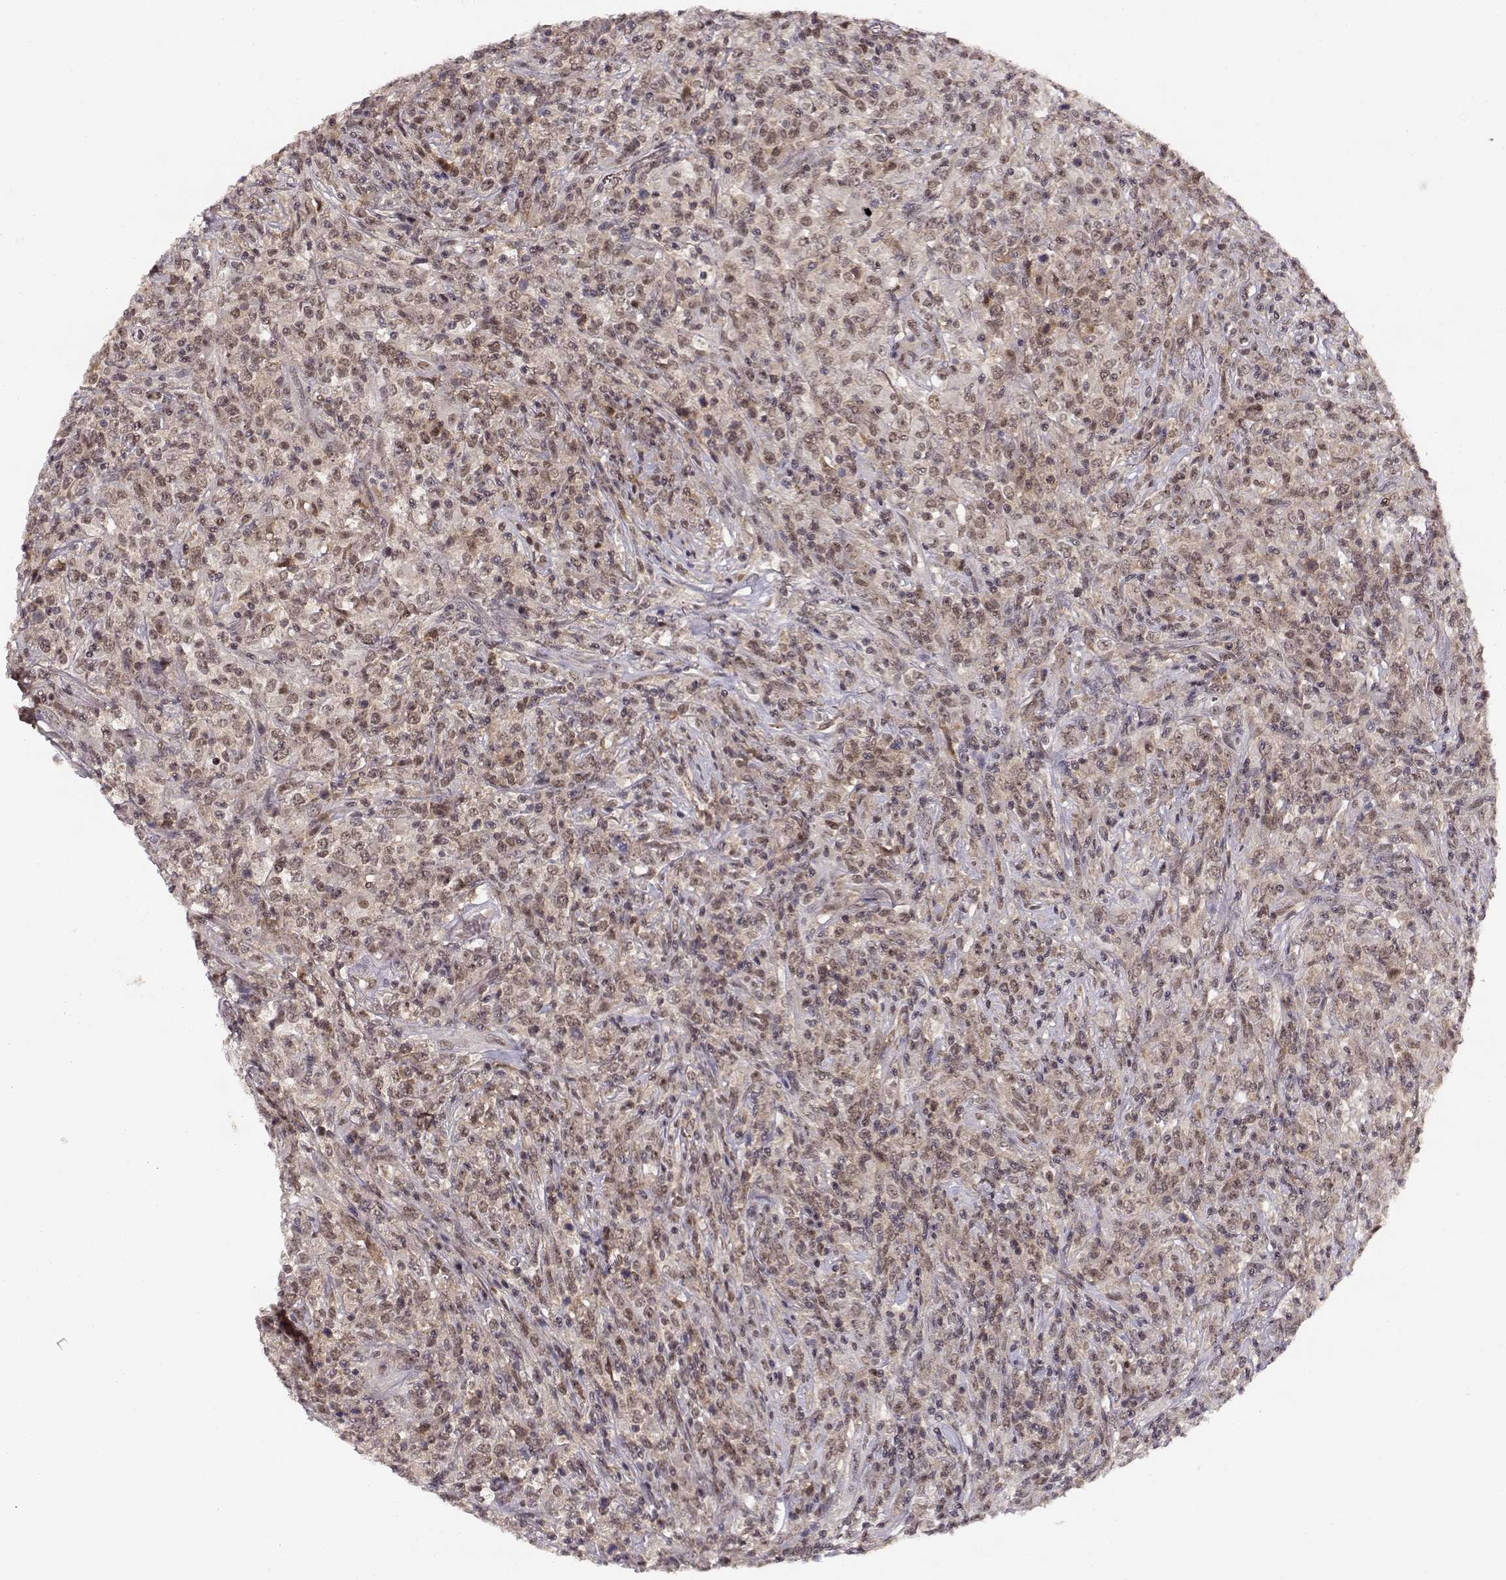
{"staining": {"intensity": "weak", "quantity": "25%-75%", "location": "cytoplasmic/membranous,nuclear"}, "tissue": "lymphoma", "cell_type": "Tumor cells", "image_type": "cancer", "snomed": [{"axis": "morphology", "description": "Malignant lymphoma, non-Hodgkin's type, High grade"}, {"axis": "topography", "description": "Lung"}], "caption": "This histopathology image displays lymphoma stained with IHC to label a protein in brown. The cytoplasmic/membranous and nuclear of tumor cells show weak positivity for the protein. Nuclei are counter-stained blue.", "gene": "CSNK2A1", "patient": {"sex": "male", "age": 79}}